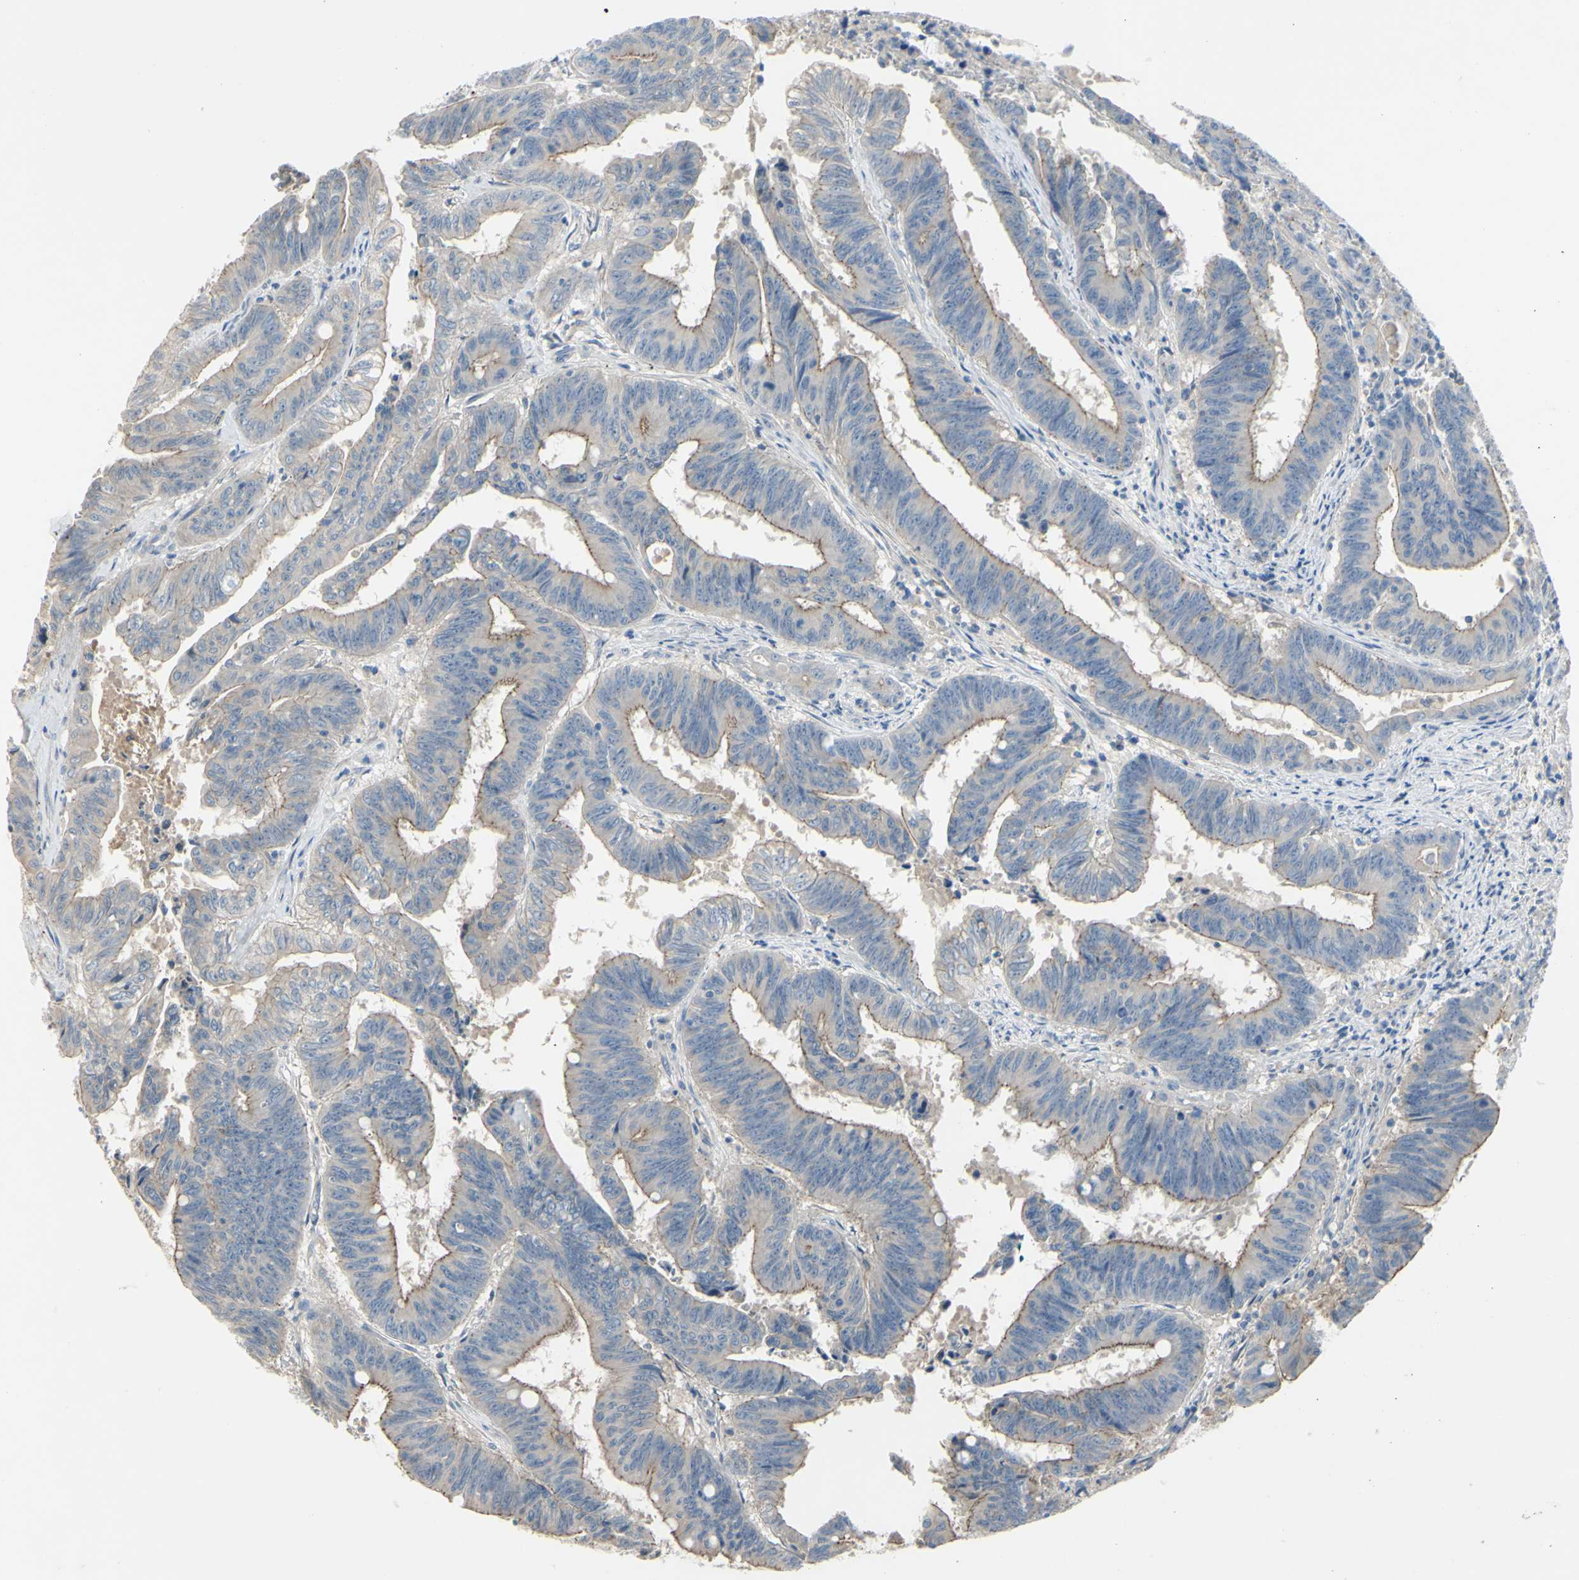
{"staining": {"intensity": "weak", "quantity": "25%-75%", "location": "cytoplasmic/membranous"}, "tissue": "colorectal cancer", "cell_type": "Tumor cells", "image_type": "cancer", "snomed": [{"axis": "morphology", "description": "Adenocarcinoma, NOS"}, {"axis": "topography", "description": "Colon"}], "caption": "Protein staining of colorectal adenocarcinoma tissue demonstrates weak cytoplasmic/membranous staining in about 25%-75% of tumor cells. Using DAB (brown) and hematoxylin (blue) stains, captured at high magnification using brightfield microscopy.", "gene": "TMEM59L", "patient": {"sex": "male", "age": 45}}